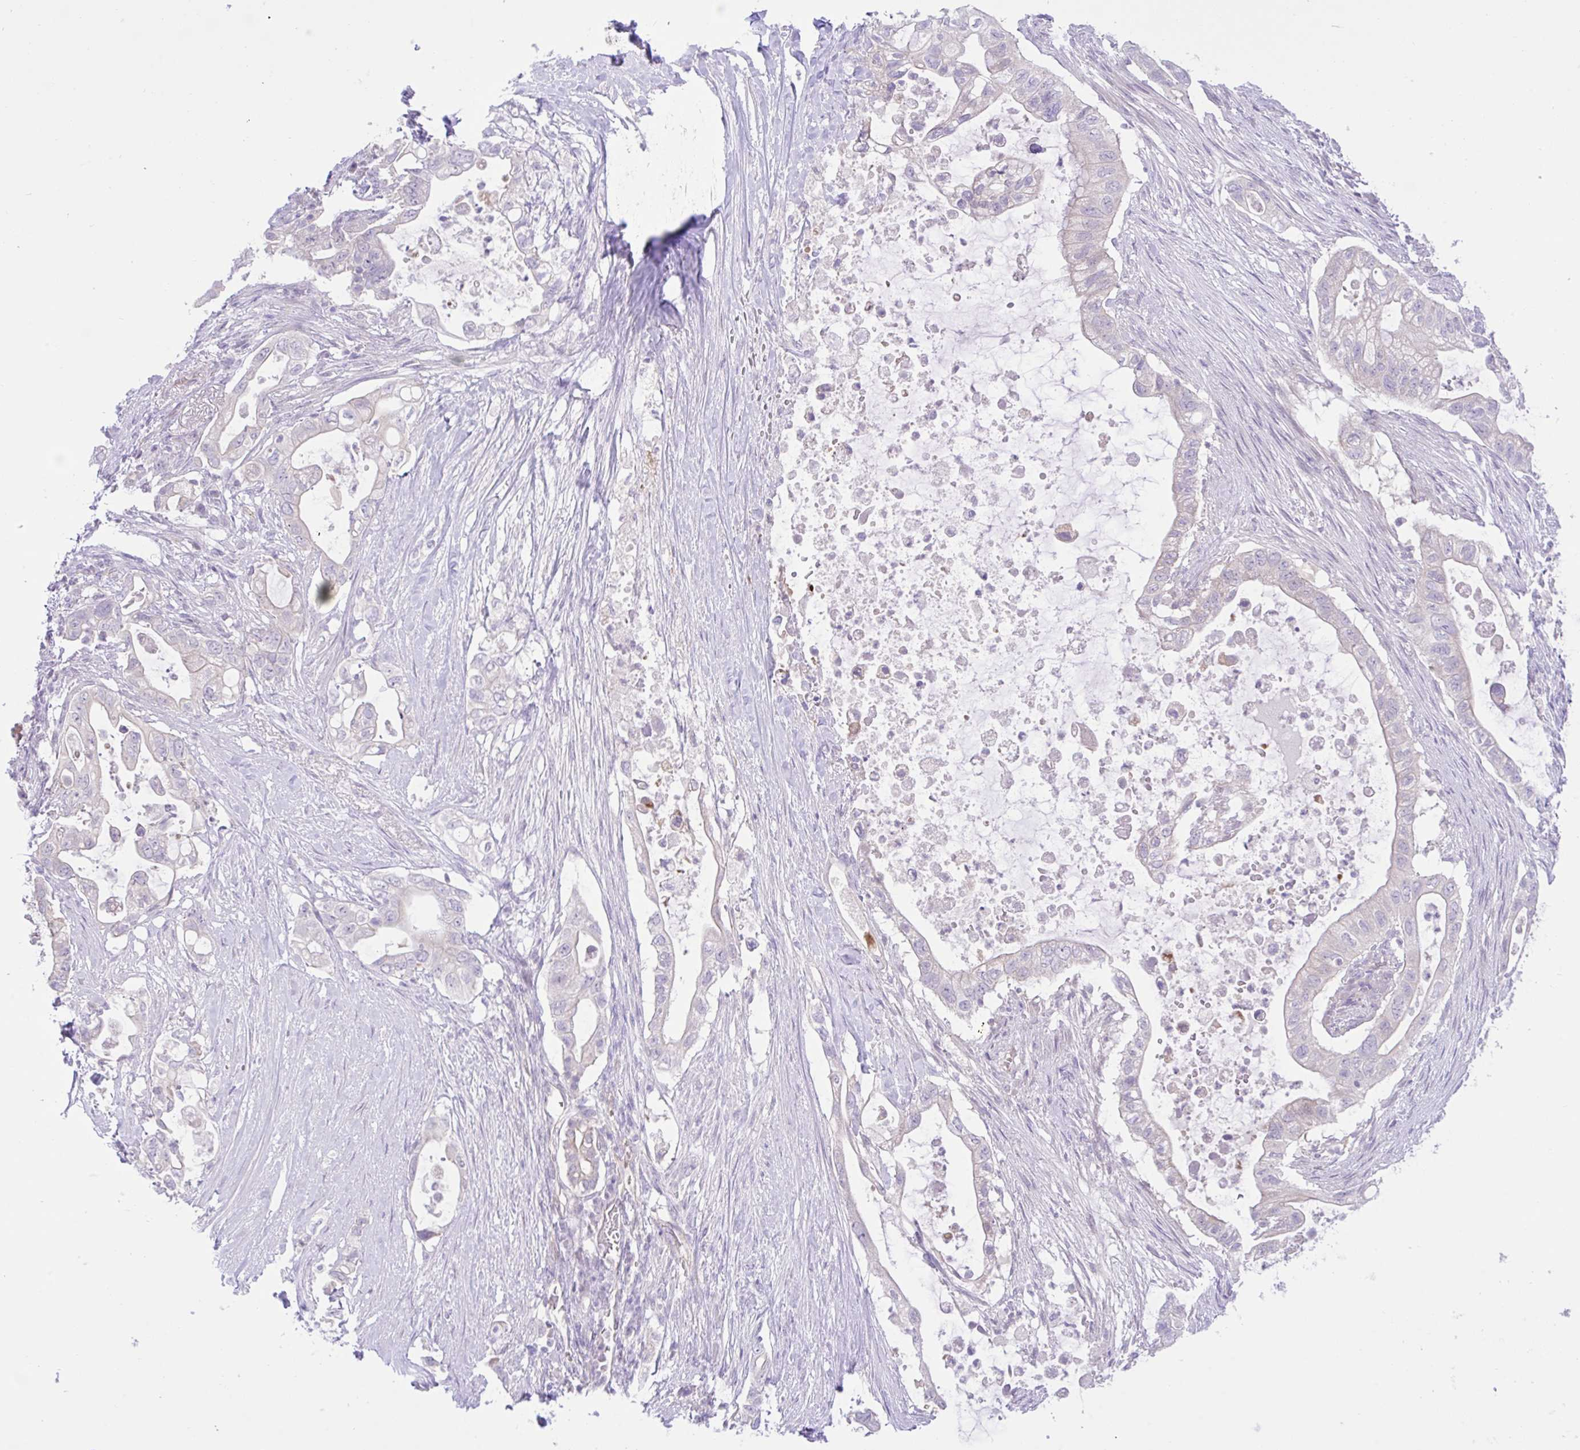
{"staining": {"intensity": "negative", "quantity": "none", "location": "none"}, "tissue": "pancreatic cancer", "cell_type": "Tumor cells", "image_type": "cancer", "snomed": [{"axis": "morphology", "description": "Adenocarcinoma, NOS"}, {"axis": "topography", "description": "Pancreas"}], "caption": "Immunohistochemistry image of neoplastic tissue: pancreatic adenocarcinoma stained with DAB displays no significant protein positivity in tumor cells. (Stains: DAB (3,3'-diaminobenzidine) IHC with hematoxylin counter stain, Microscopy: brightfield microscopy at high magnification).", "gene": "ZNF101", "patient": {"sex": "female", "age": 72}}